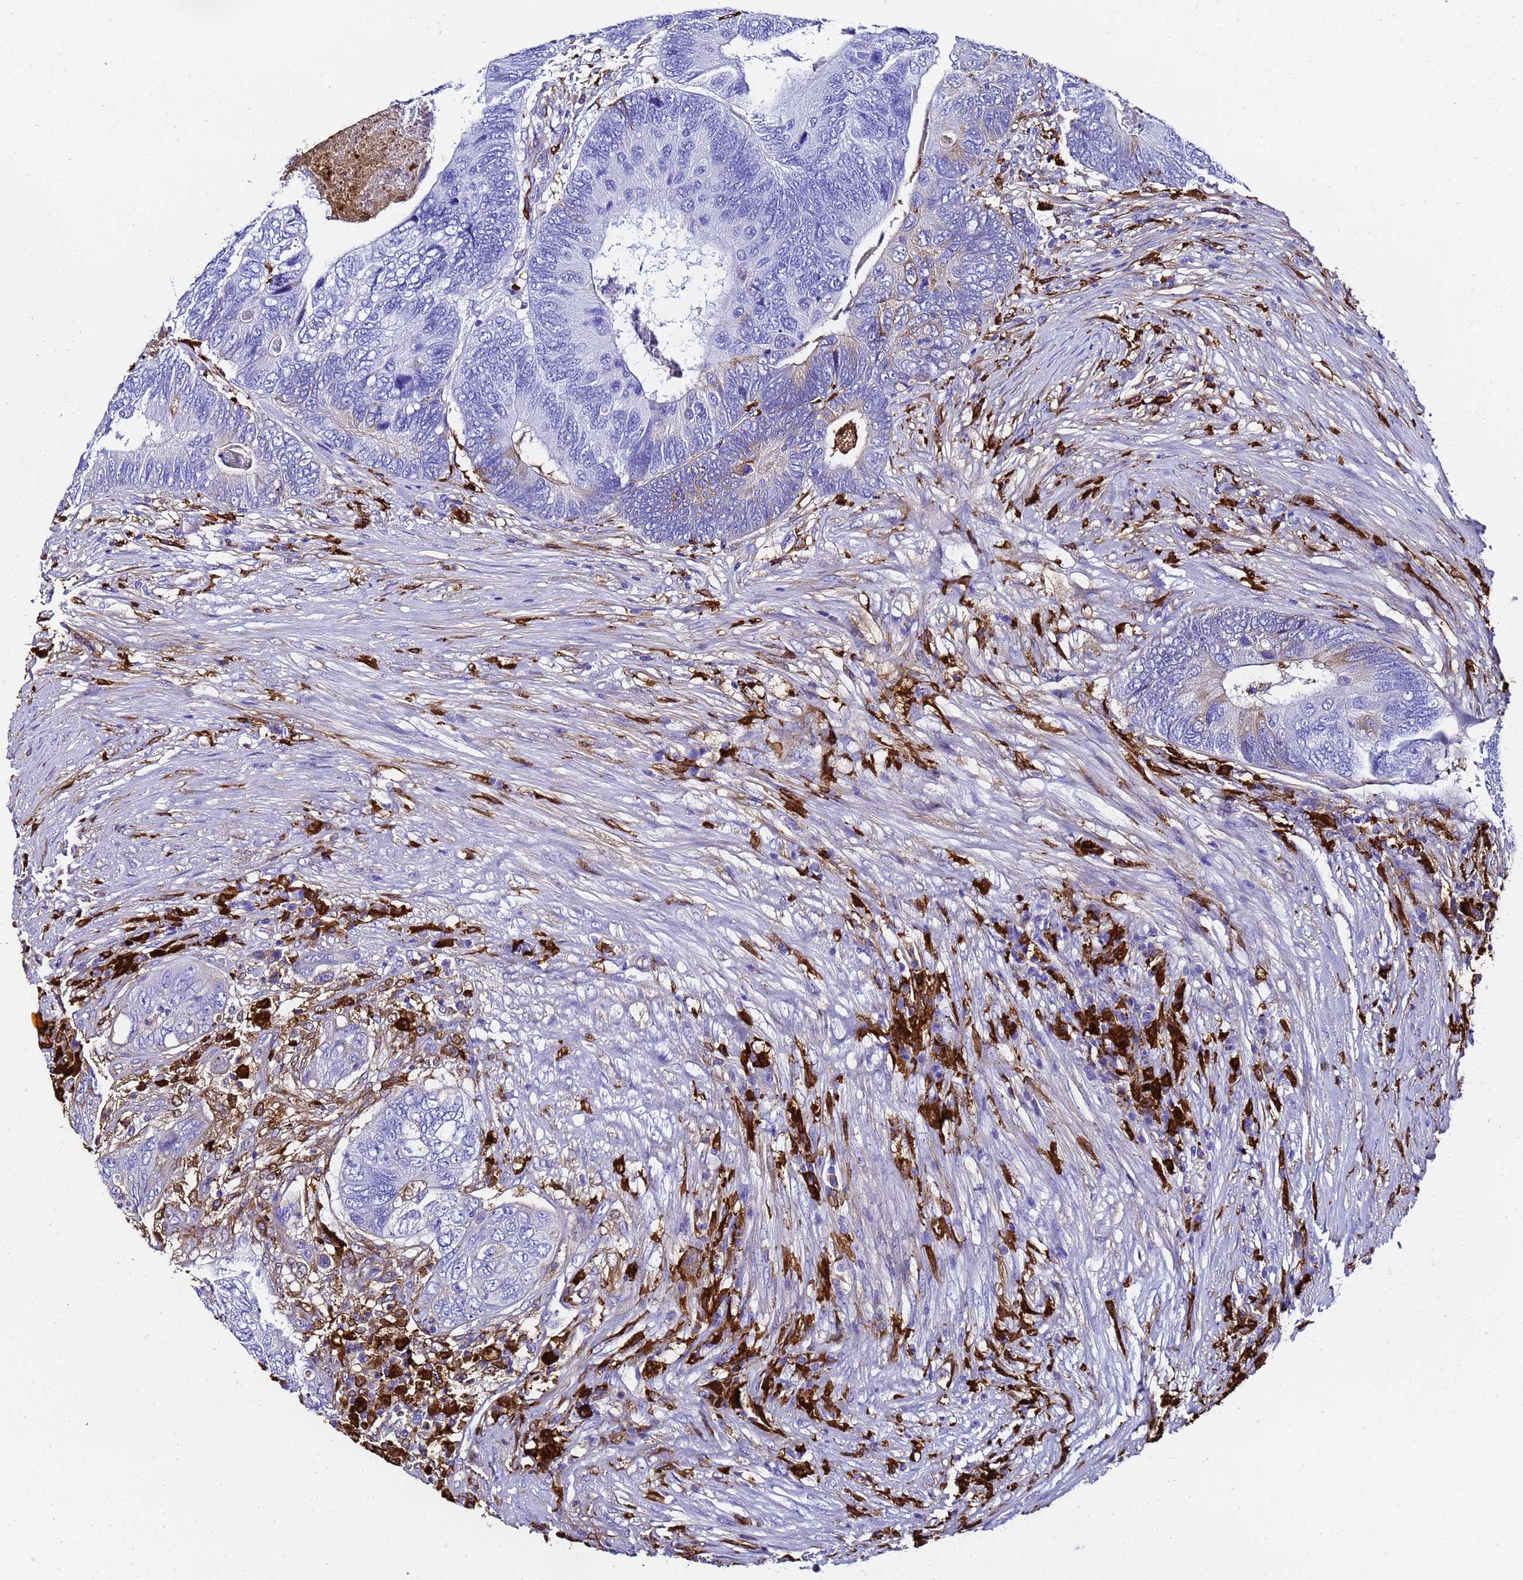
{"staining": {"intensity": "negative", "quantity": "none", "location": "none"}, "tissue": "colorectal cancer", "cell_type": "Tumor cells", "image_type": "cancer", "snomed": [{"axis": "morphology", "description": "Adenocarcinoma, NOS"}, {"axis": "topography", "description": "Colon"}], "caption": "Tumor cells show no significant positivity in adenocarcinoma (colorectal).", "gene": "FTL", "patient": {"sex": "female", "age": 67}}